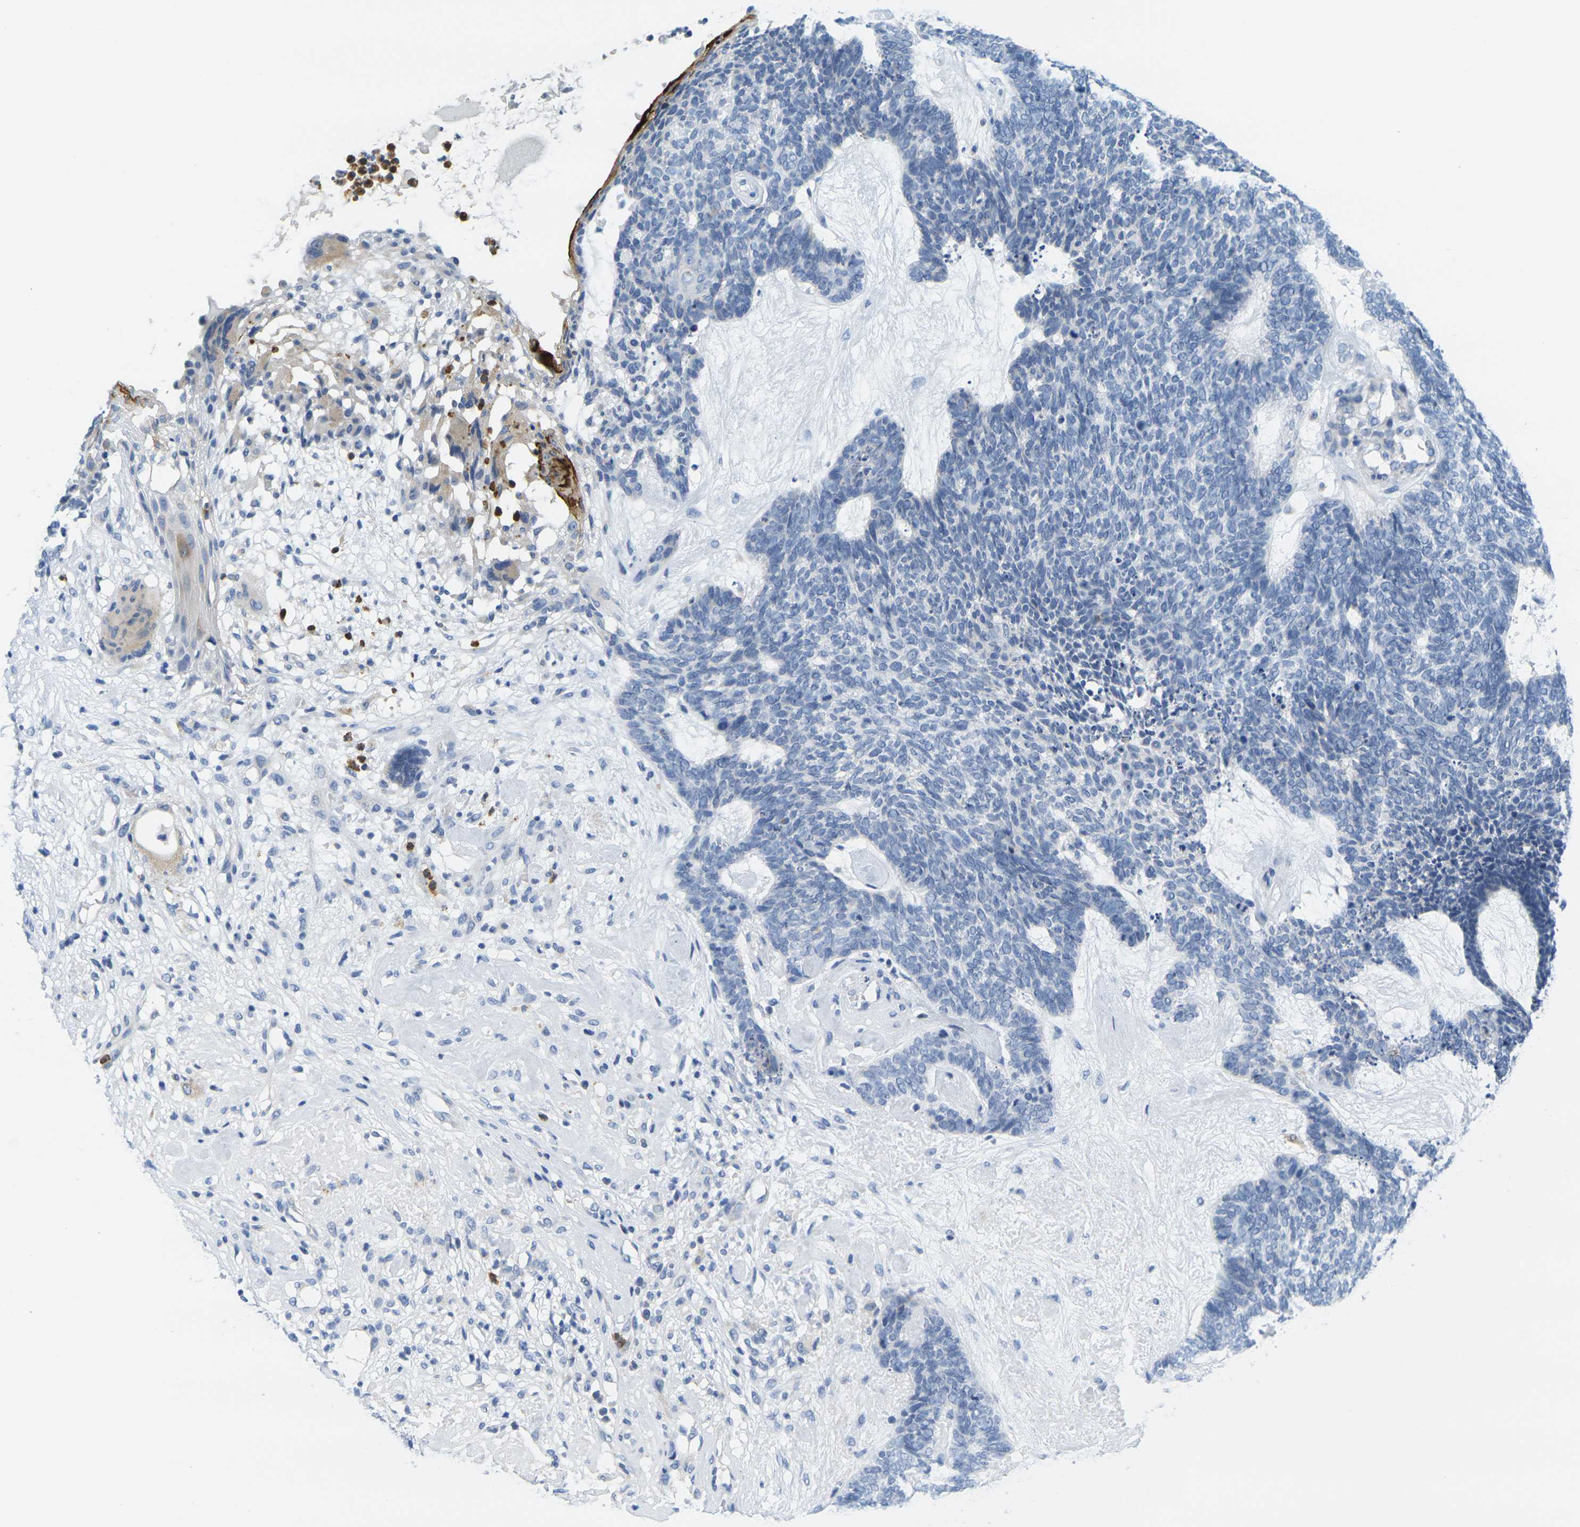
{"staining": {"intensity": "negative", "quantity": "none", "location": "none"}, "tissue": "skin cancer", "cell_type": "Tumor cells", "image_type": "cancer", "snomed": [{"axis": "morphology", "description": "Basal cell carcinoma"}, {"axis": "topography", "description": "Skin"}], "caption": "There is no significant positivity in tumor cells of skin basal cell carcinoma. (Stains: DAB (3,3'-diaminobenzidine) immunohistochemistry with hematoxylin counter stain, Microscopy: brightfield microscopy at high magnification).", "gene": "KLK5", "patient": {"sex": "female", "age": 84}}